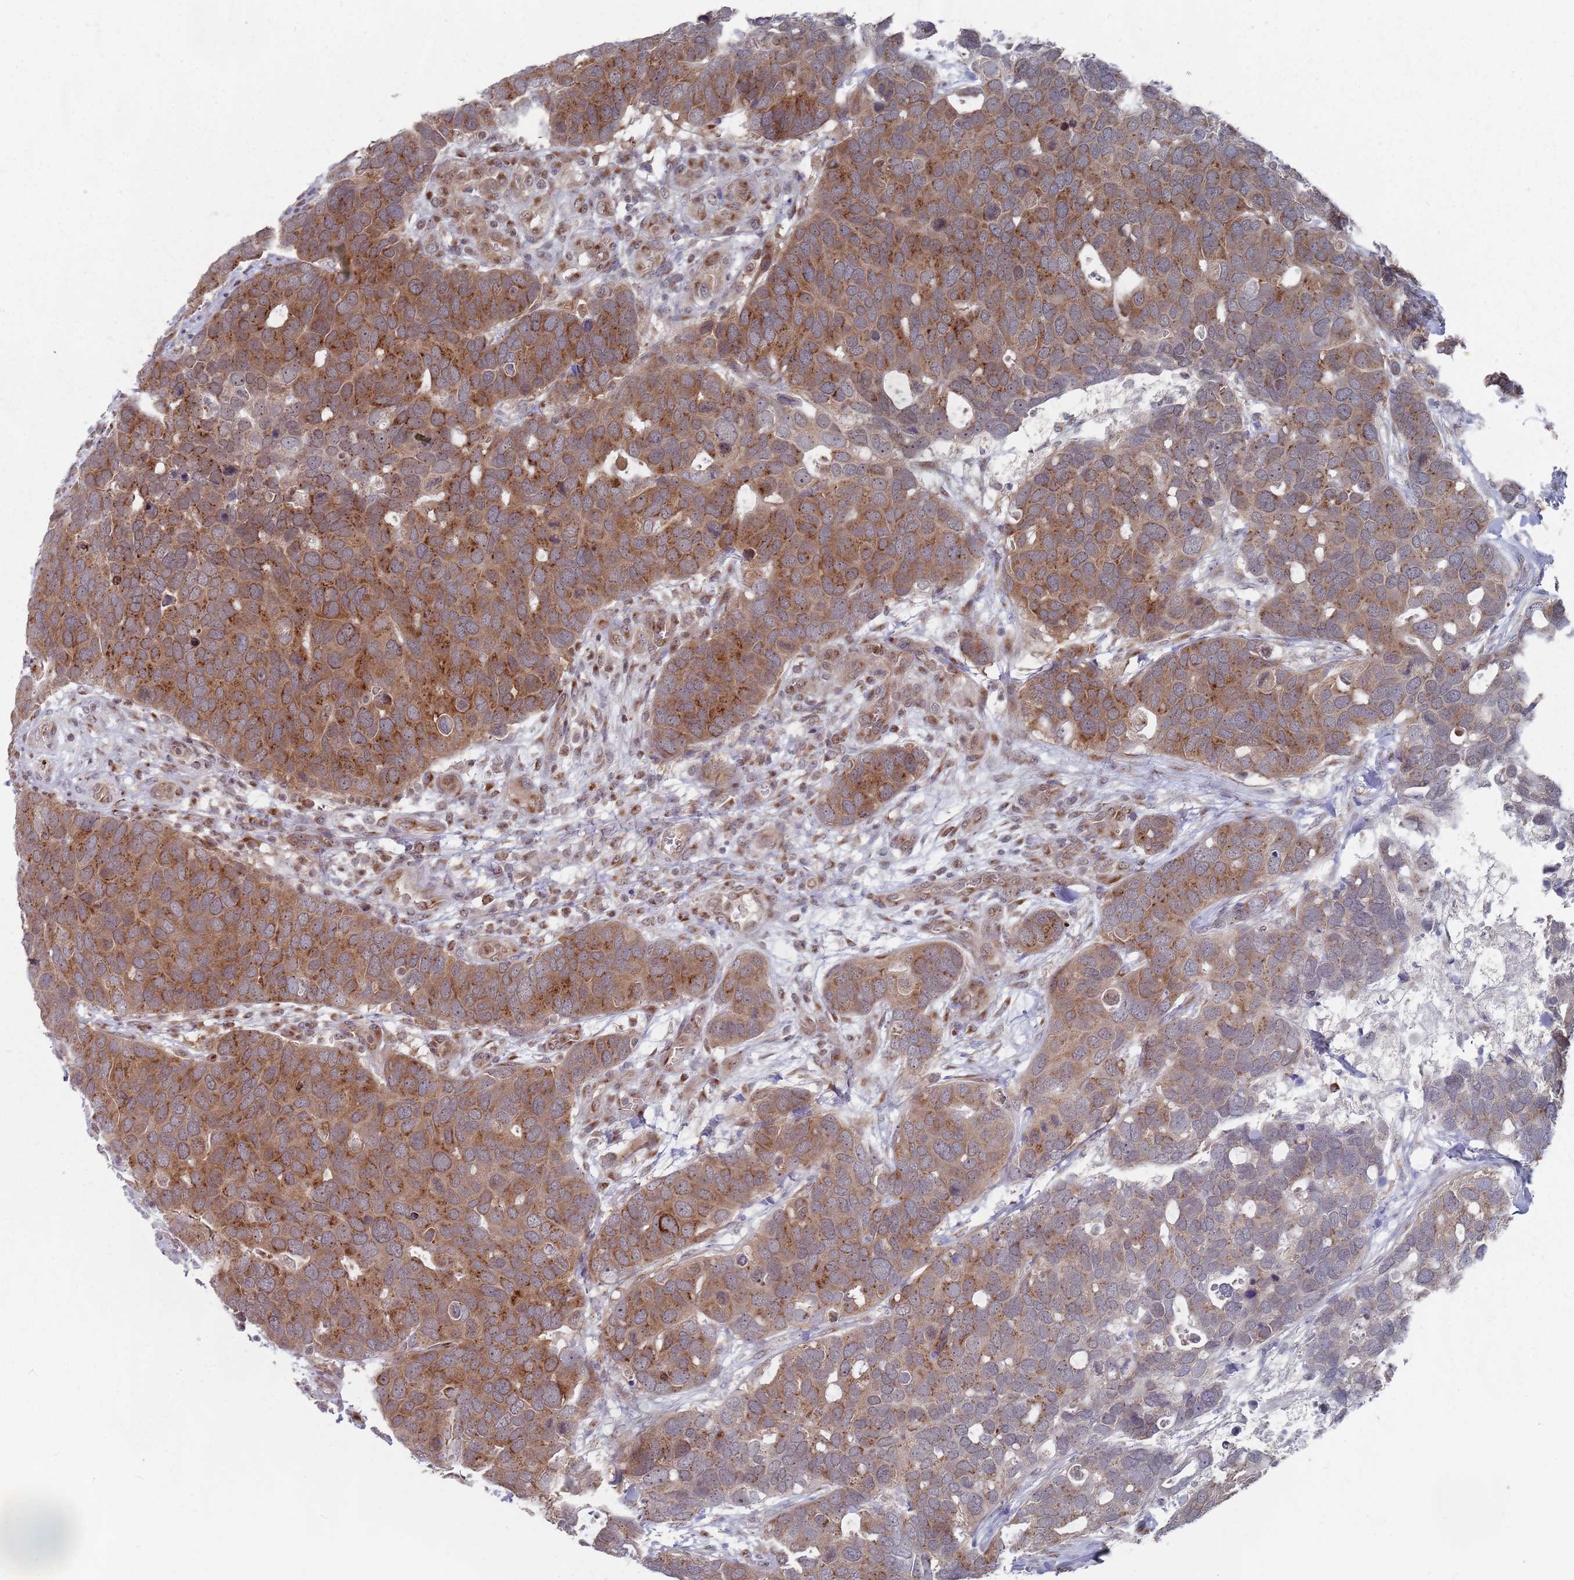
{"staining": {"intensity": "moderate", "quantity": ">75%", "location": "cytoplasmic/membranous,nuclear"}, "tissue": "breast cancer", "cell_type": "Tumor cells", "image_type": "cancer", "snomed": [{"axis": "morphology", "description": "Duct carcinoma"}, {"axis": "topography", "description": "Breast"}], "caption": "This is a photomicrograph of immunohistochemistry staining of breast infiltrating ductal carcinoma, which shows moderate positivity in the cytoplasmic/membranous and nuclear of tumor cells.", "gene": "FMO4", "patient": {"sex": "female", "age": 83}}